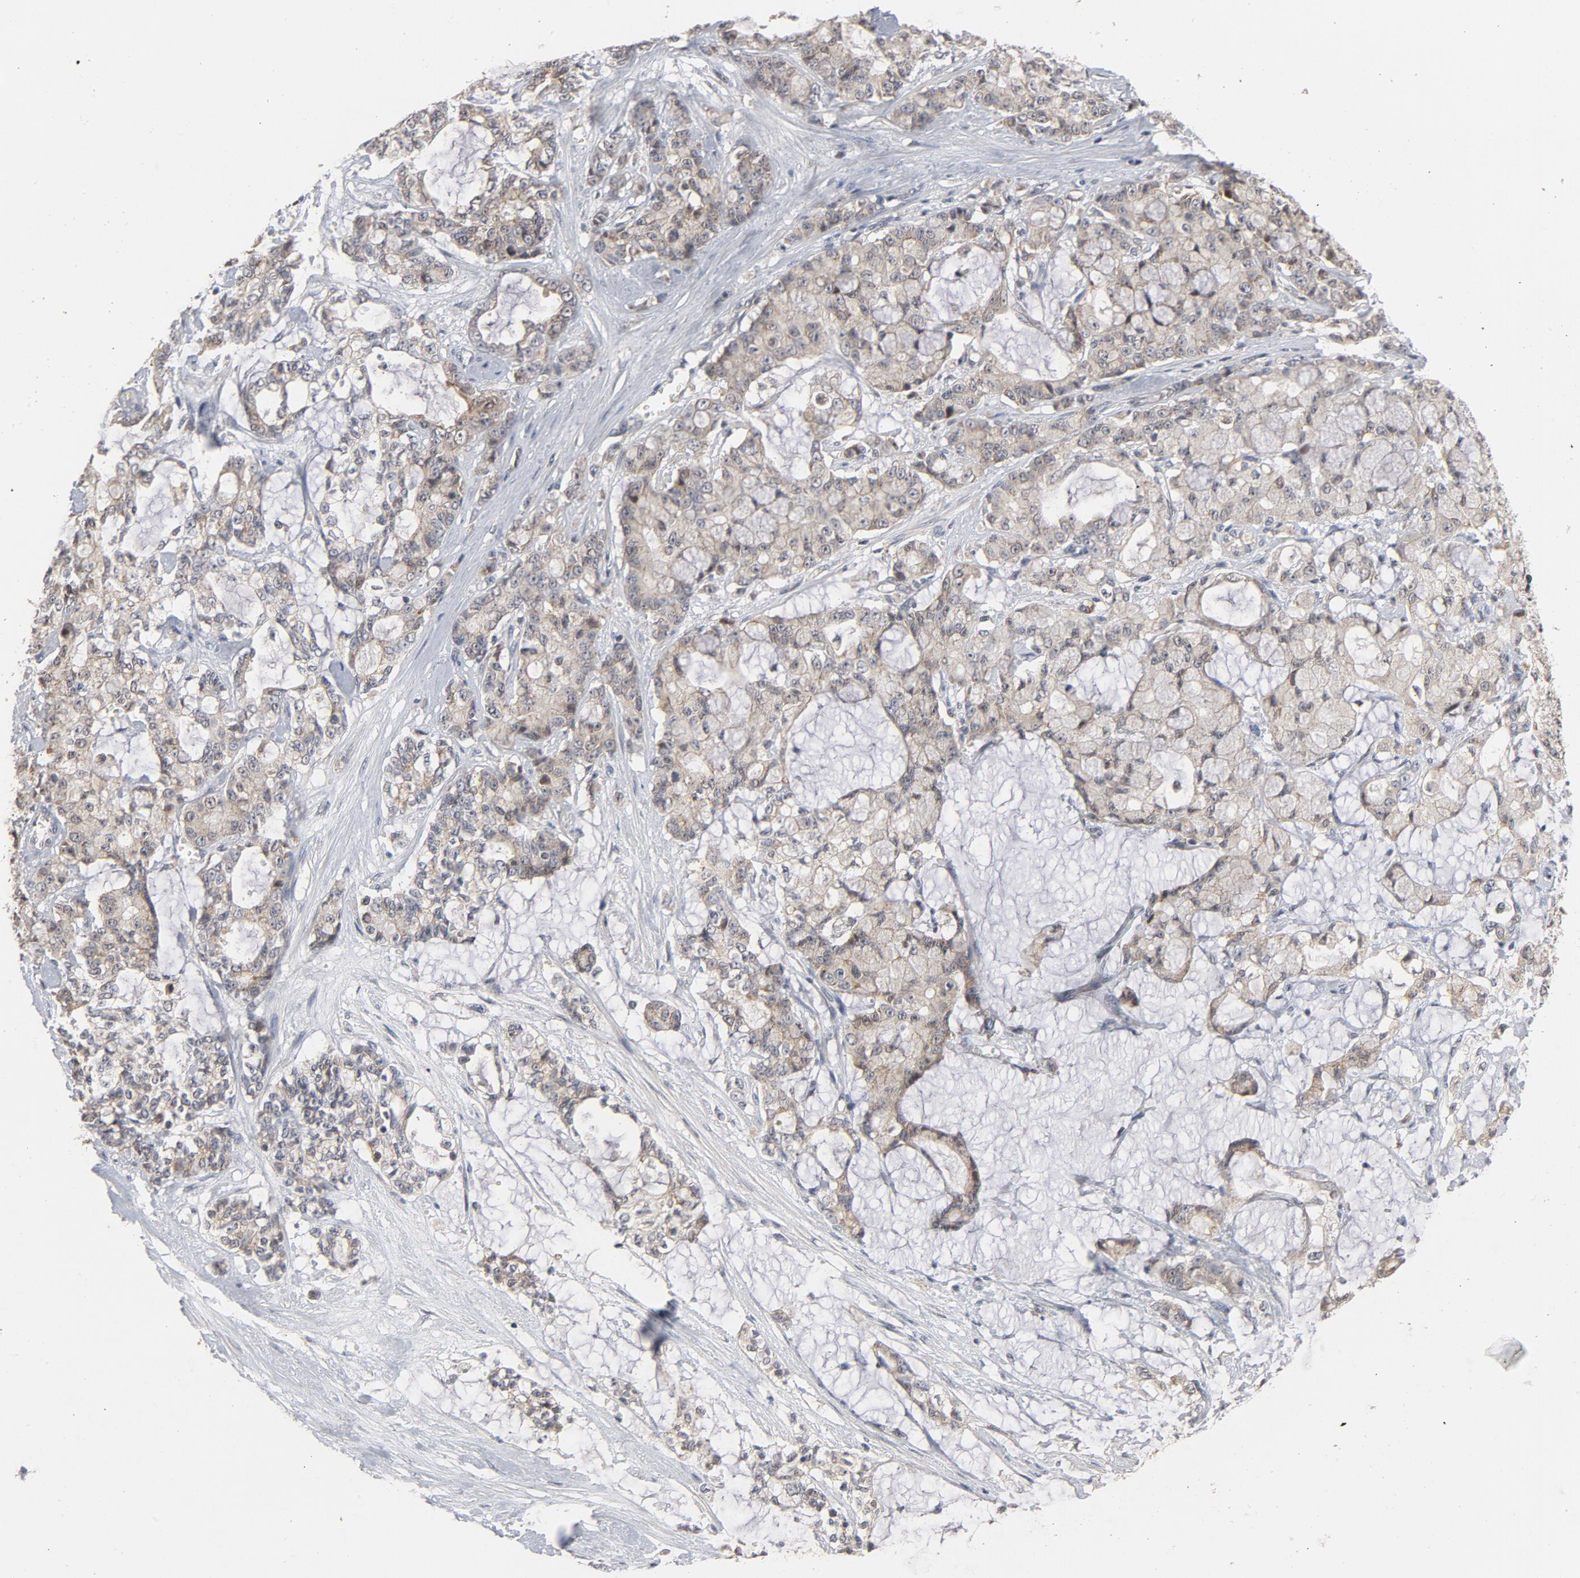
{"staining": {"intensity": "weak", "quantity": ">75%", "location": "cytoplasmic/membranous"}, "tissue": "pancreatic cancer", "cell_type": "Tumor cells", "image_type": "cancer", "snomed": [{"axis": "morphology", "description": "Adenocarcinoma, NOS"}, {"axis": "topography", "description": "Pancreas"}], "caption": "Approximately >75% of tumor cells in human pancreatic cancer (adenocarcinoma) reveal weak cytoplasmic/membranous protein positivity as visualized by brown immunohistochemical staining.", "gene": "PPP1R1B", "patient": {"sex": "female", "age": 73}}